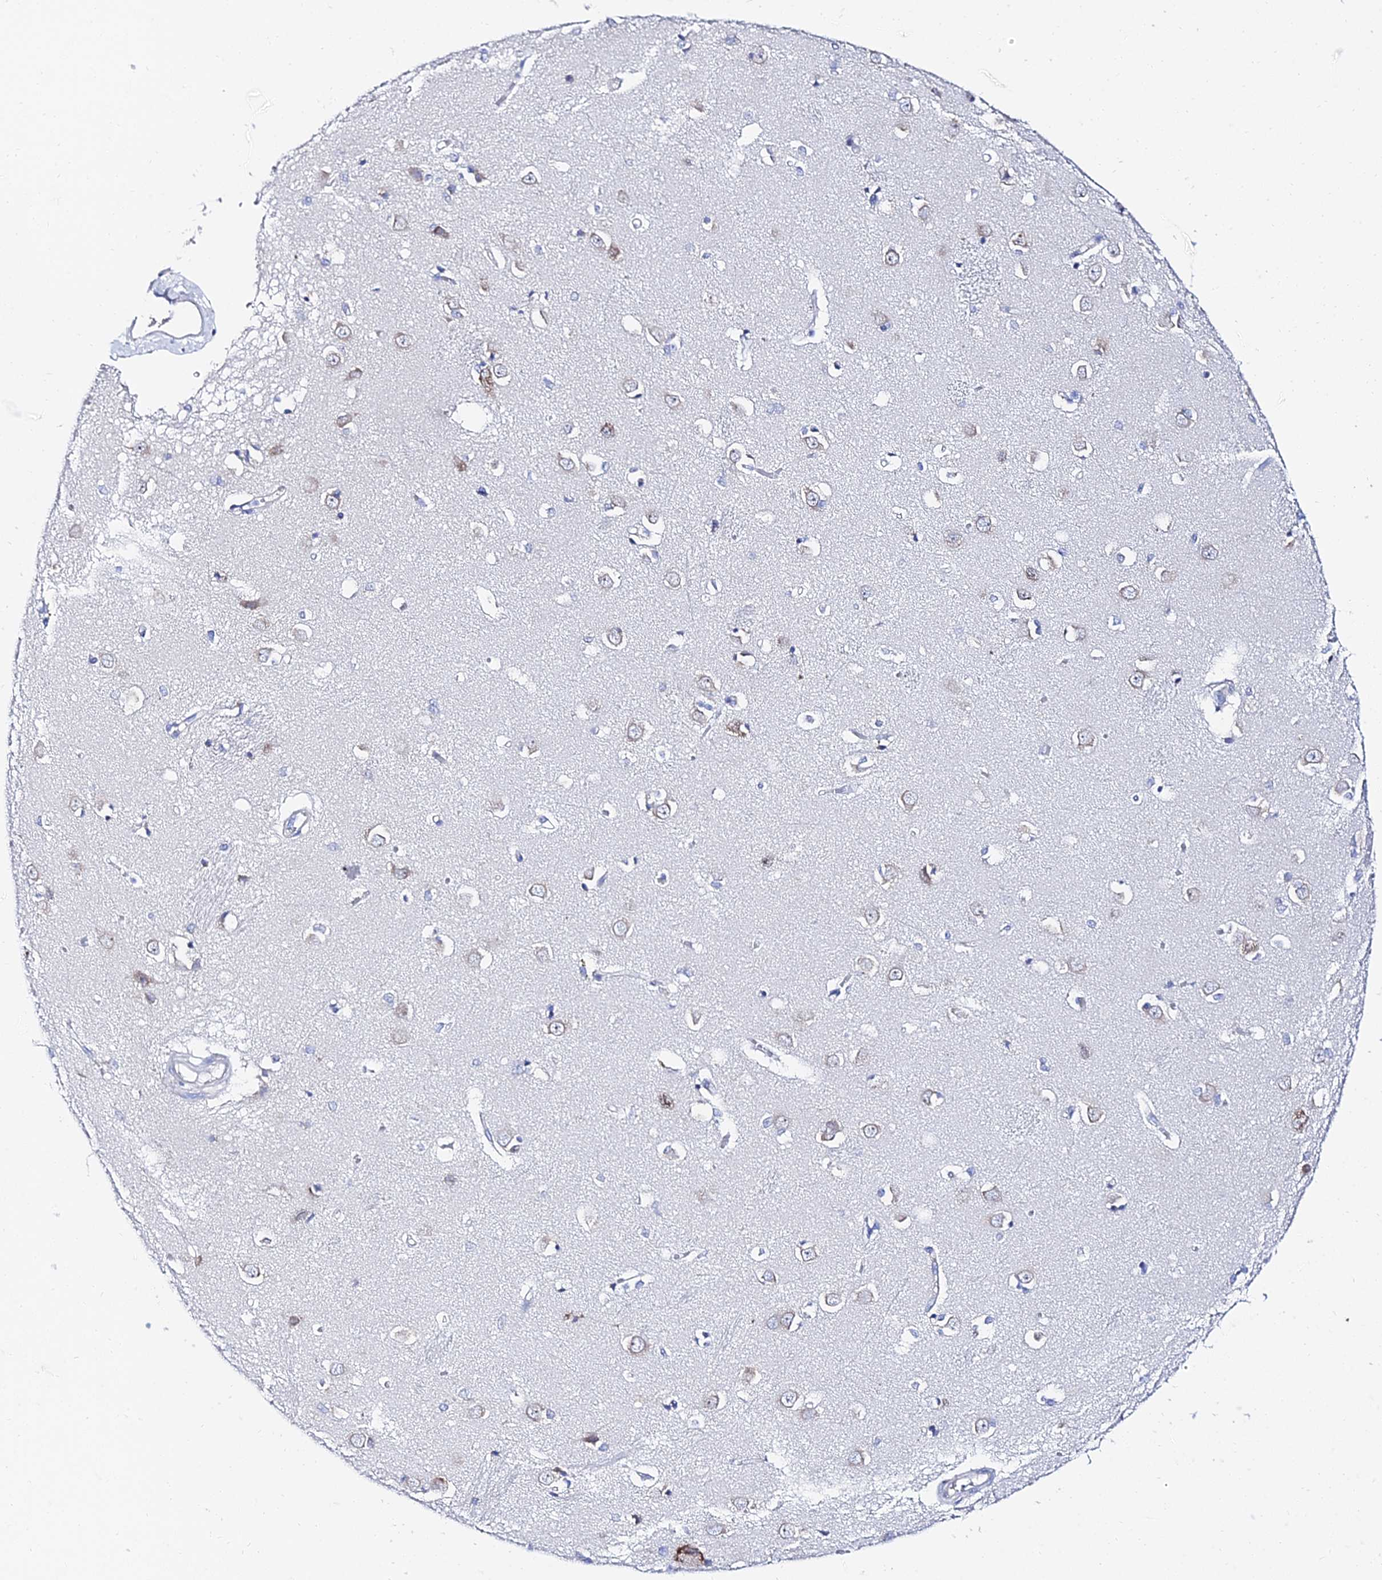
{"staining": {"intensity": "negative", "quantity": "none", "location": "none"}, "tissue": "caudate", "cell_type": "Glial cells", "image_type": "normal", "snomed": [{"axis": "morphology", "description": "Normal tissue, NOS"}, {"axis": "topography", "description": "Lateral ventricle wall"}], "caption": "A high-resolution photomicrograph shows immunohistochemistry (IHC) staining of benign caudate, which shows no significant expression in glial cells. Brightfield microscopy of IHC stained with DAB (3,3'-diaminobenzidine) (brown) and hematoxylin (blue), captured at high magnification.", "gene": "PTTG1", "patient": {"sex": "male", "age": 37}}